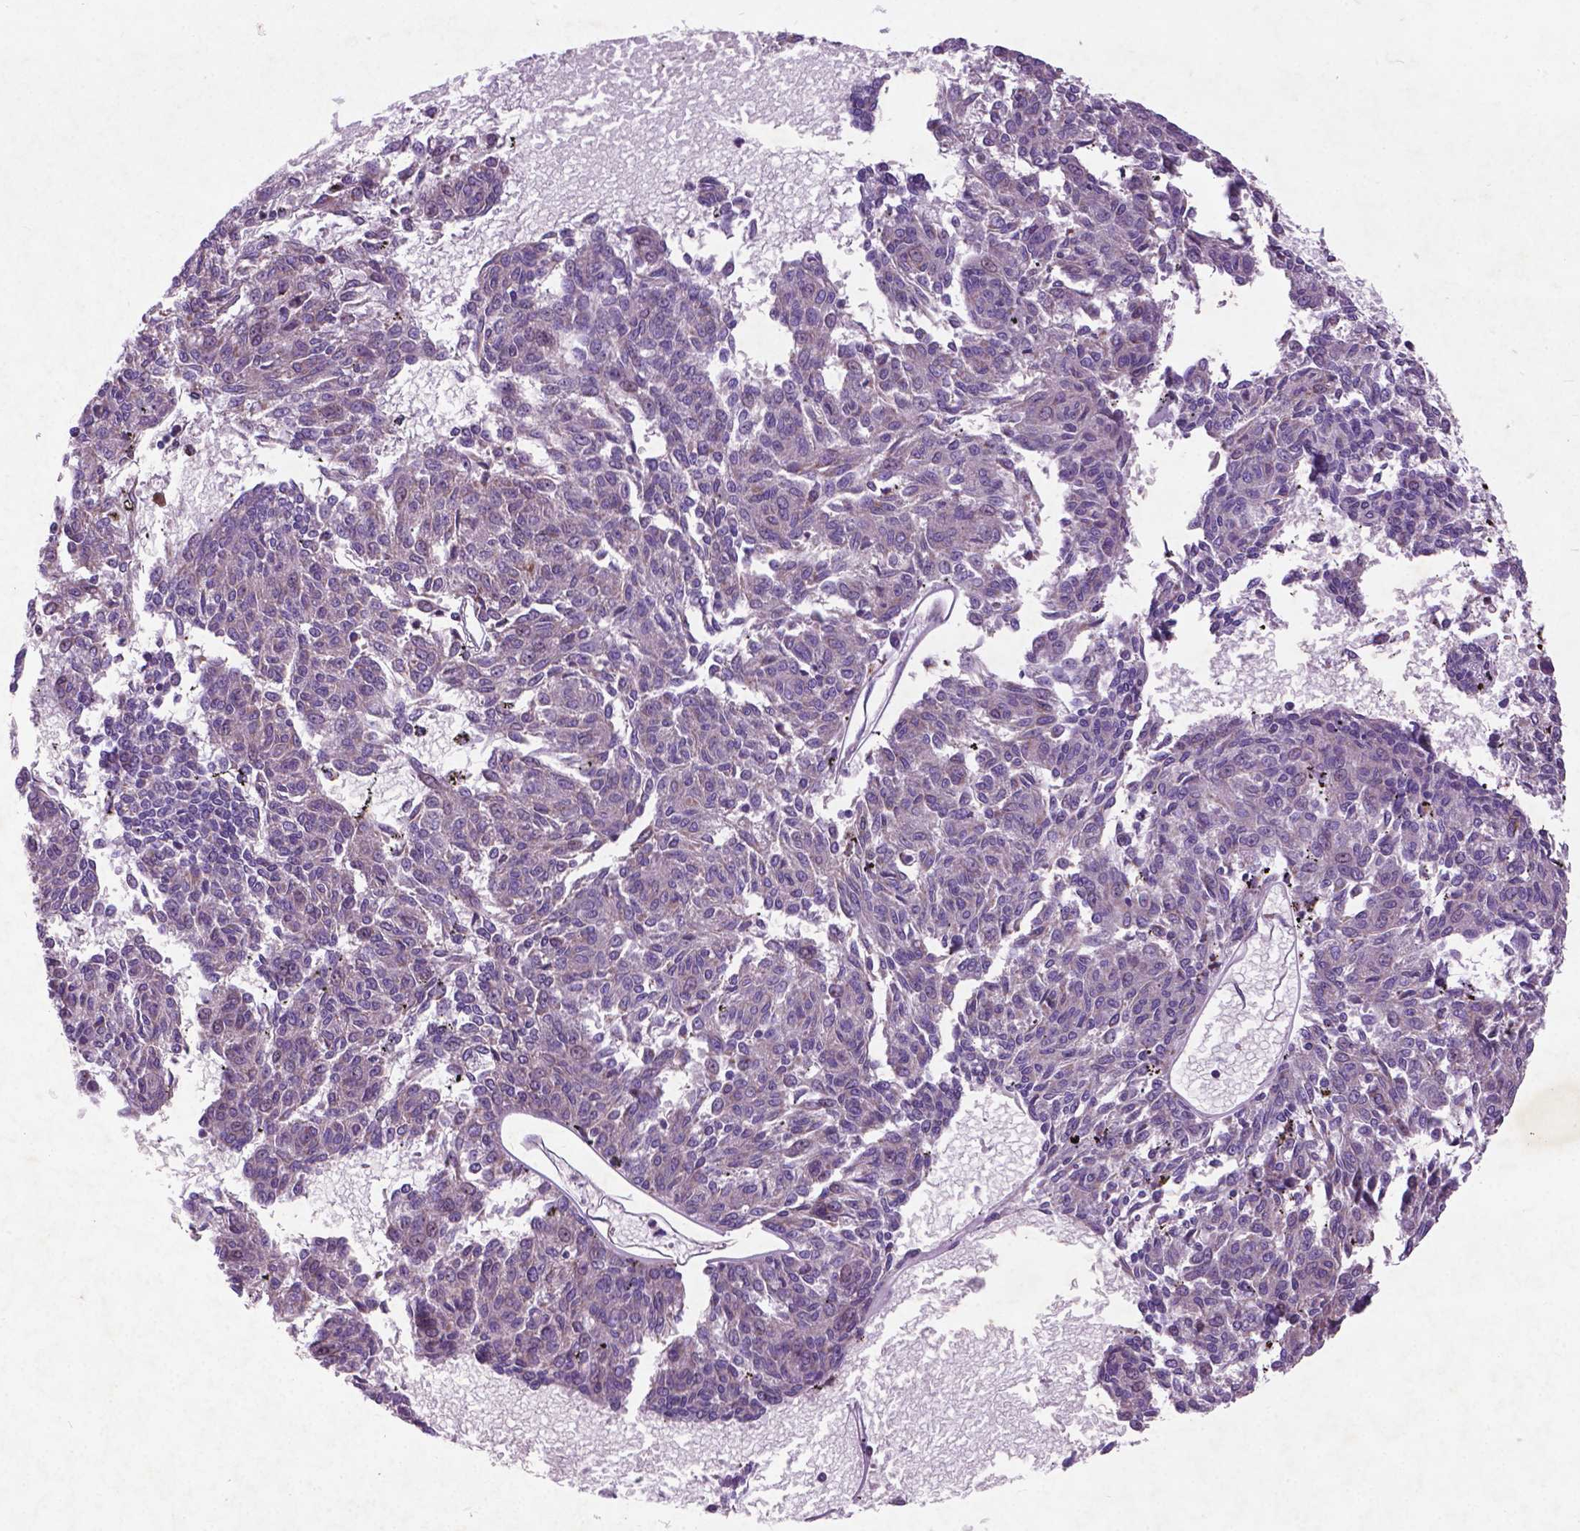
{"staining": {"intensity": "negative", "quantity": "none", "location": "none"}, "tissue": "melanoma", "cell_type": "Tumor cells", "image_type": "cancer", "snomed": [{"axis": "morphology", "description": "Malignant melanoma, NOS"}, {"axis": "topography", "description": "Skin"}], "caption": "A micrograph of human melanoma is negative for staining in tumor cells. (DAB immunohistochemistry visualized using brightfield microscopy, high magnification).", "gene": "ATG4D", "patient": {"sex": "female", "age": 72}}